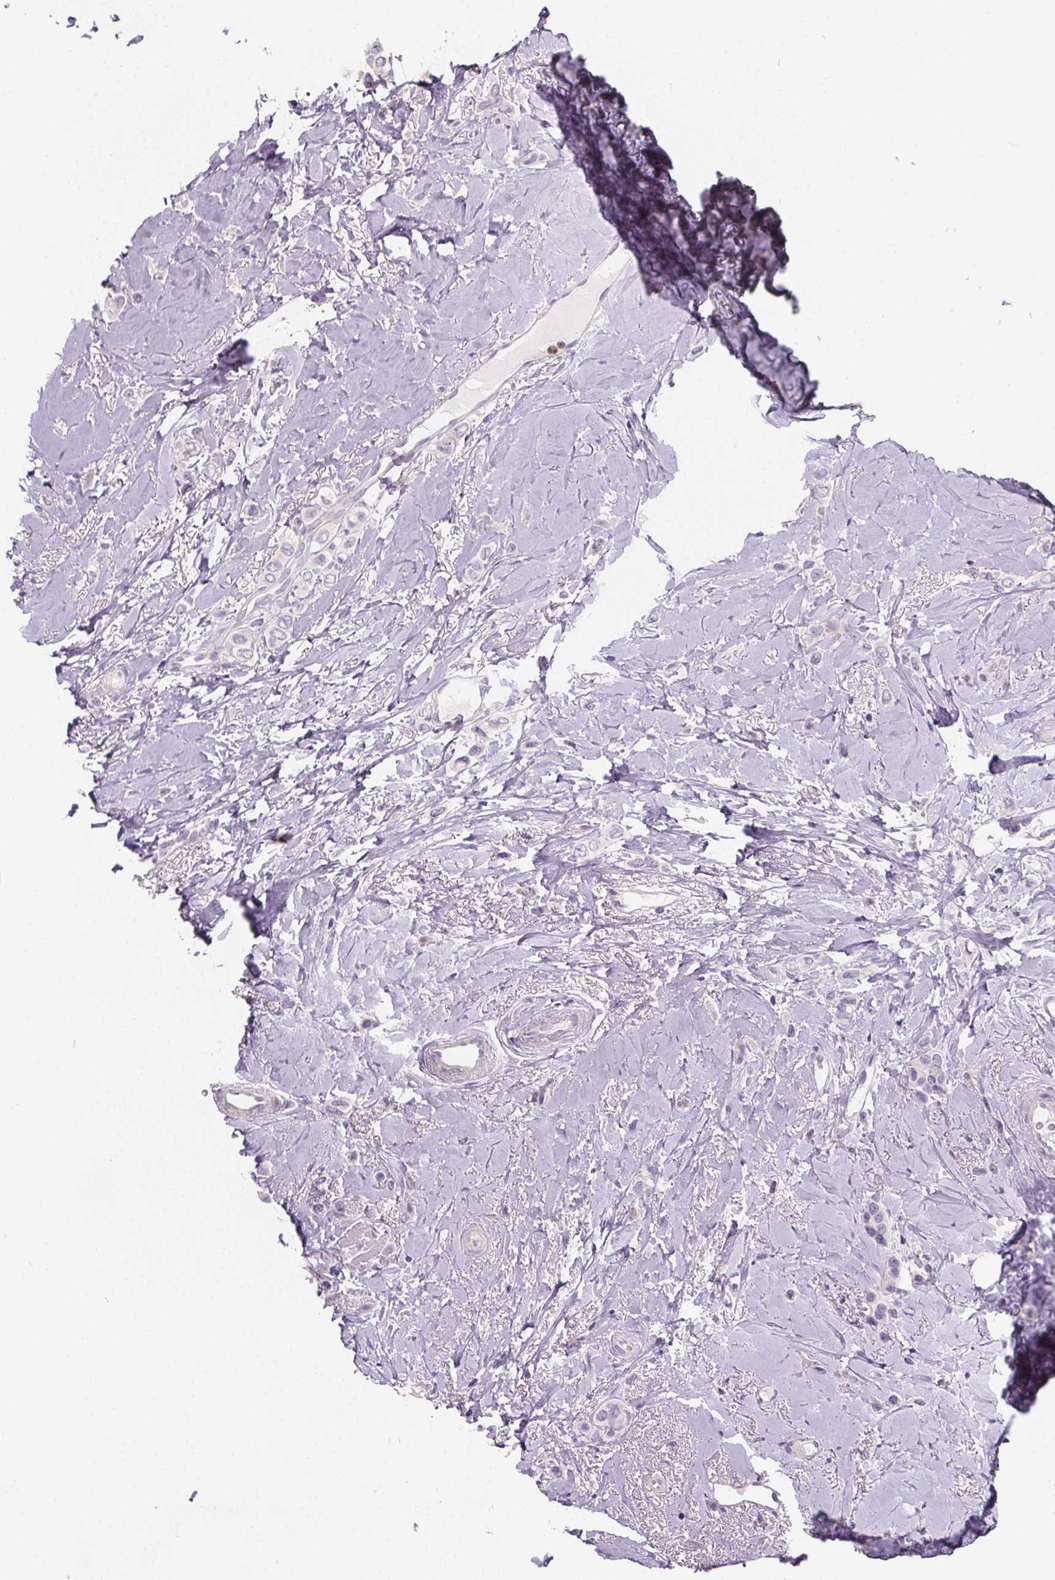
{"staining": {"intensity": "negative", "quantity": "none", "location": "none"}, "tissue": "breast cancer", "cell_type": "Tumor cells", "image_type": "cancer", "snomed": [{"axis": "morphology", "description": "Lobular carcinoma"}, {"axis": "topography", "description": "Breast"}], "caption": "Tumor cells show no significant protein expression in breast cancer.", "gene": "ATP6V1D", "patient": {"sex": "female", "age": 66}}